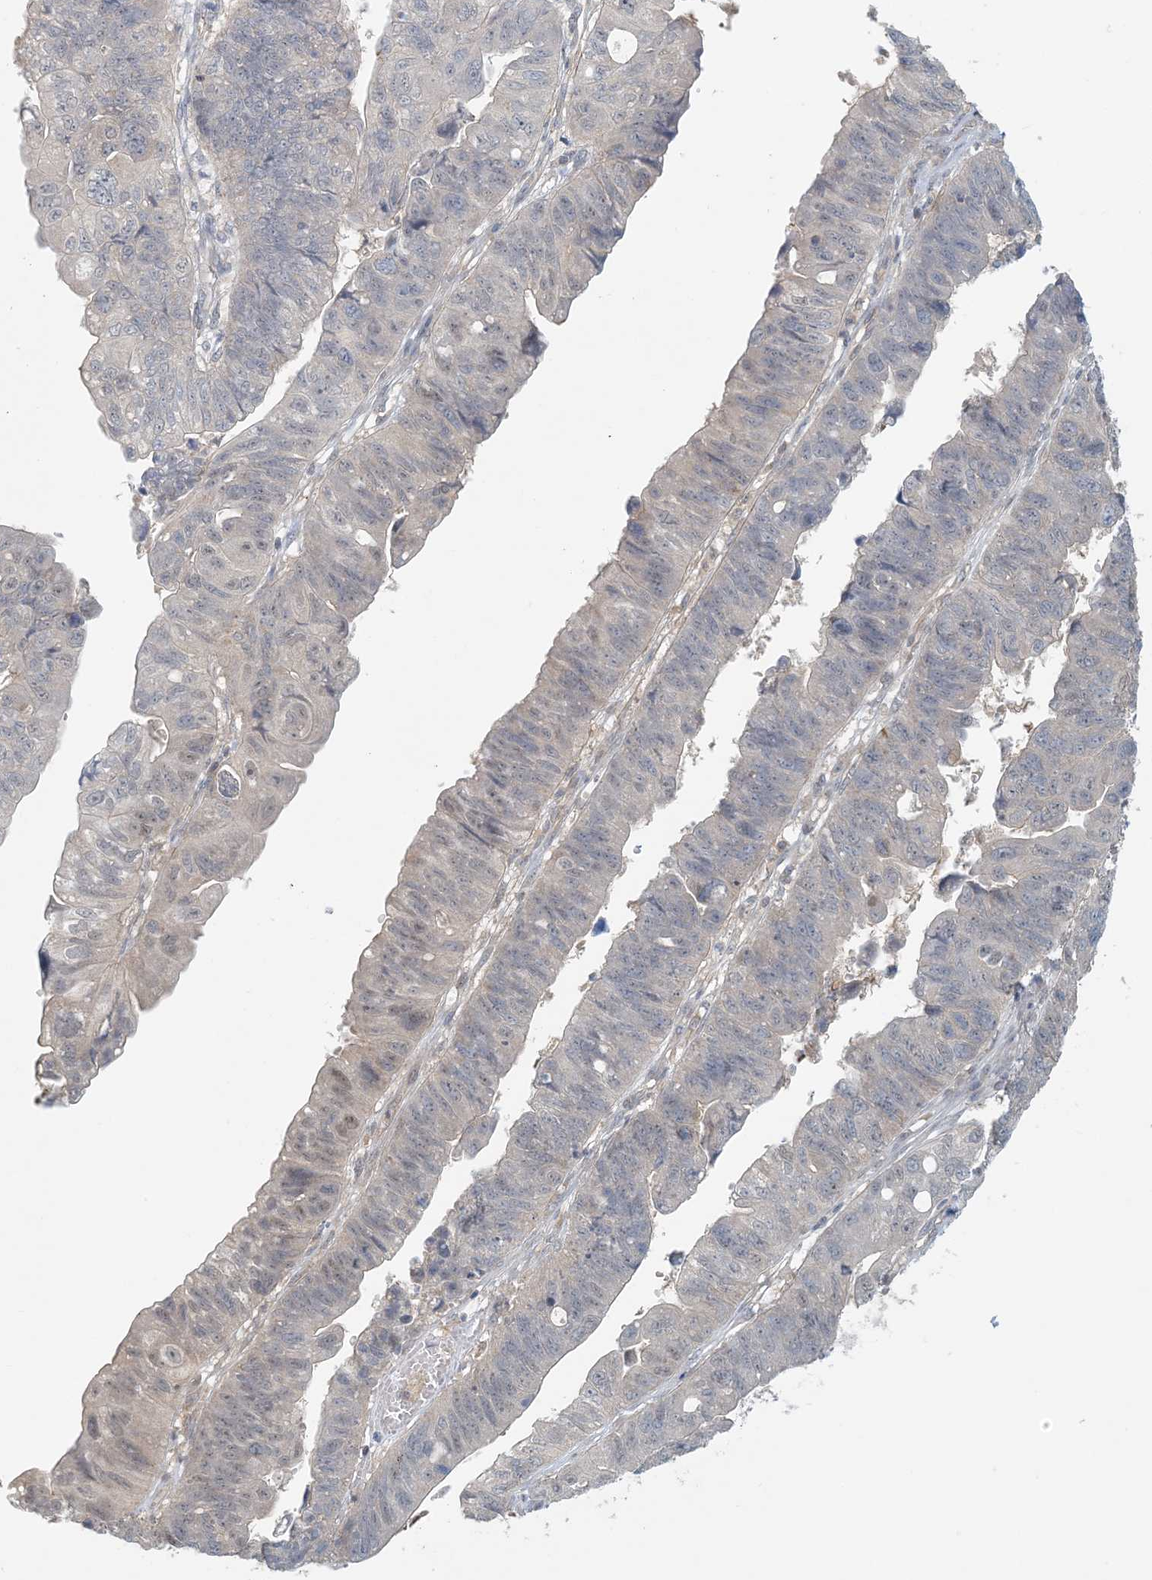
{"staining": {"intensity": "moderate", "quantity": "<25%", "location": "cytoplasmic/membranous"}, "tissue": "stomach cancer", "cell_type": "Tumor cells", "image_type": "cancer", "snomed": [{"axis": "morphology", "description": "Adenocarcinoma, NOS"}, {"axis": "topography", "description": "Stomach"}], "caption": "Stomach cancer (adenocarcinoma) stained for a protein (brown) displays moderate cytoplasmic/membranous positive expression in about <25% of tumor cells.", "gene": "OBI1", "patient": {"sex": "male", "age": 59}}